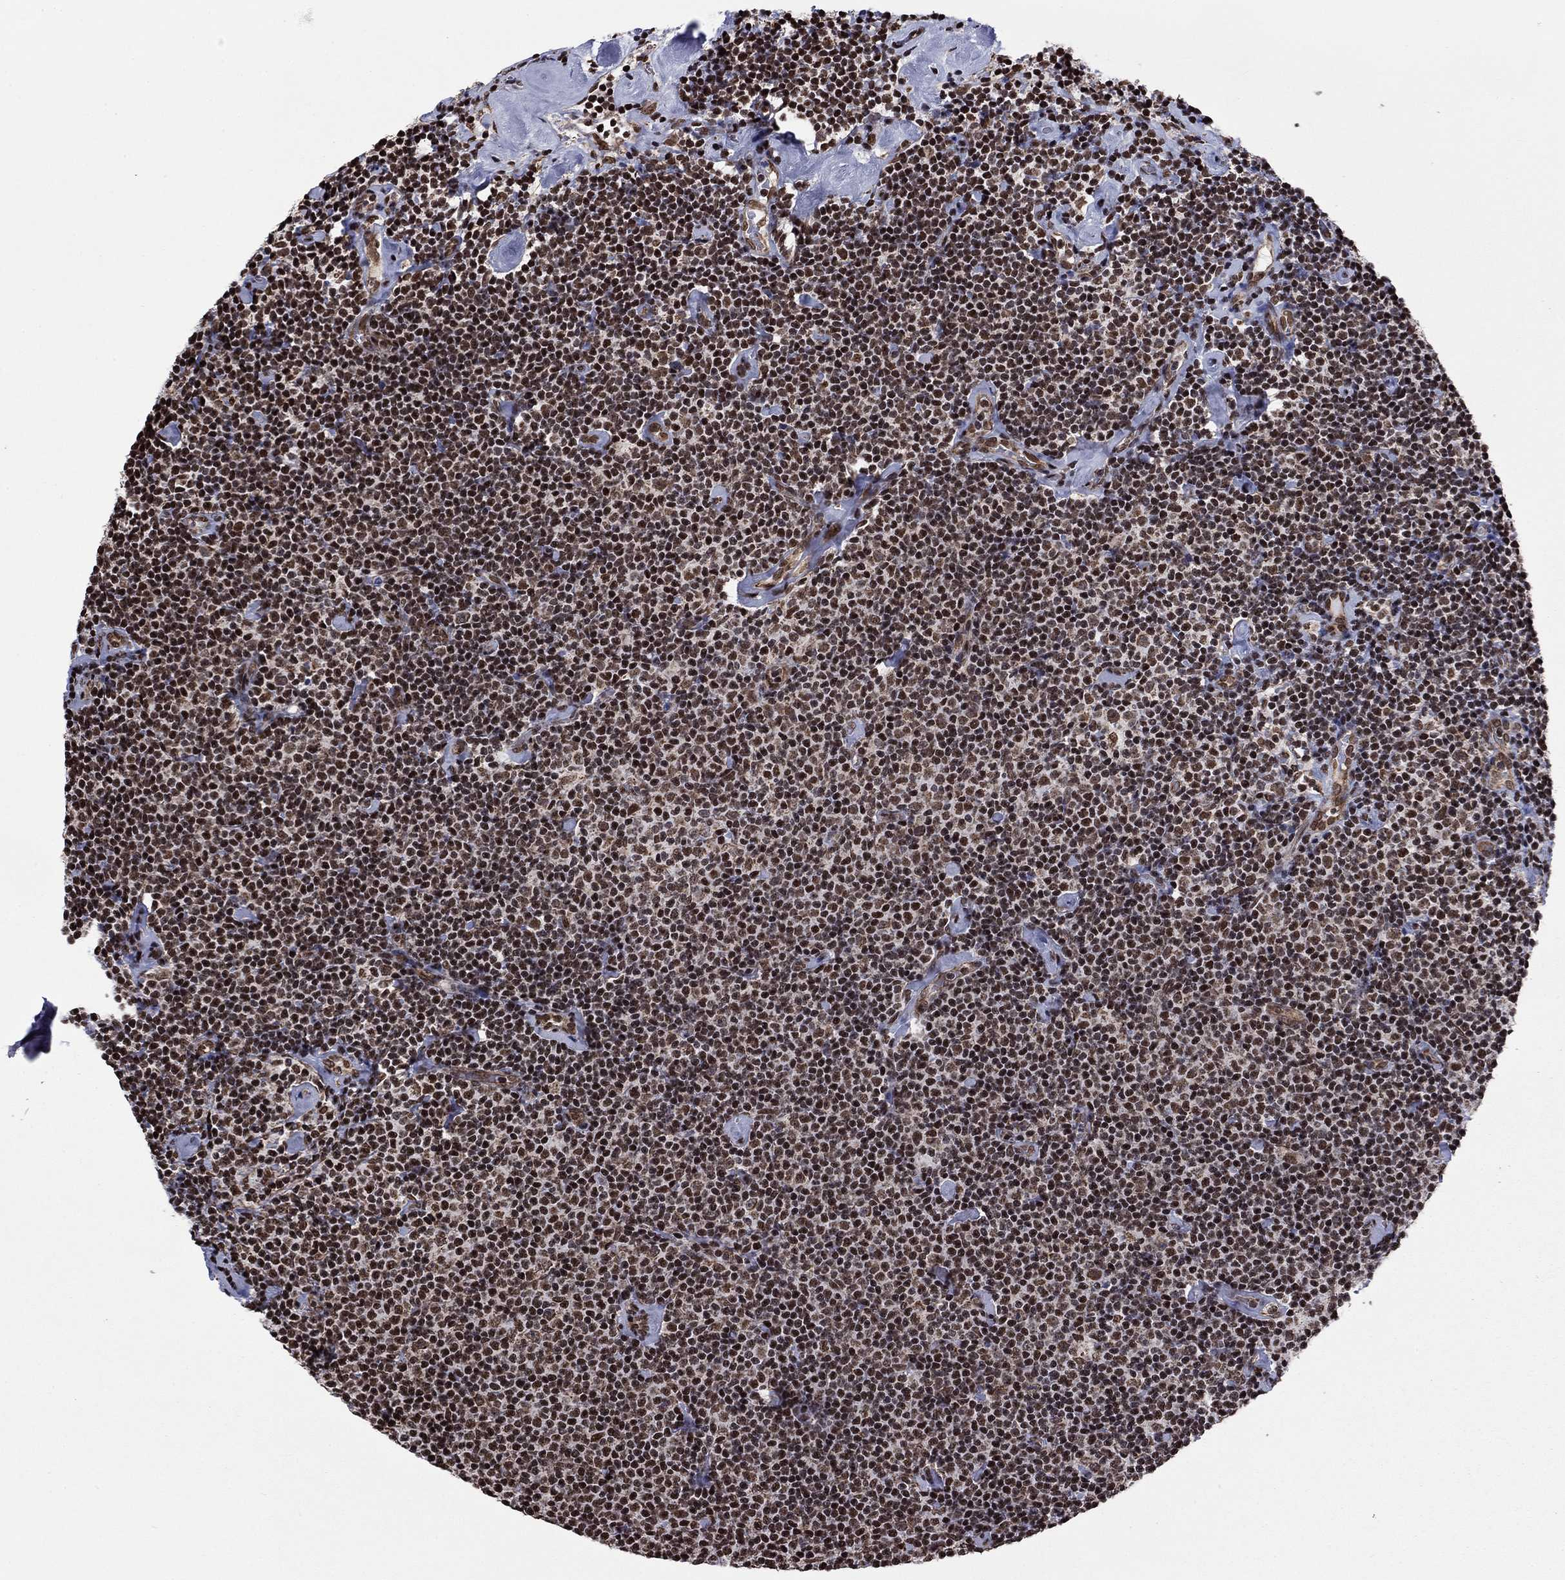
{"staining": {"intensity": "moderate", "quantity": "25%-75%", "location": "cytoplasmic/membranous,nuclear"}, "tissue": "lymphoma", "cell_type": "Tumor cells", "image_type": "cancer", "snomed": [{"axis": "morphology", "description": "Malignant lymphoma, non-Hodgkin's type, Low grade"}, {"axis": "topography", "description": "Lymph node"}], "caption": "An IHC image of neoplastic tissue is shown. Protein staining in brown highlights moderate cytoplasmic/membranous and nuclear positivity in low-grade malignant lymphoma, non-Hodgkin's type within tumor cells.", "gene": "N4BP2", "patient": {"sex": "male", "age": 81}}